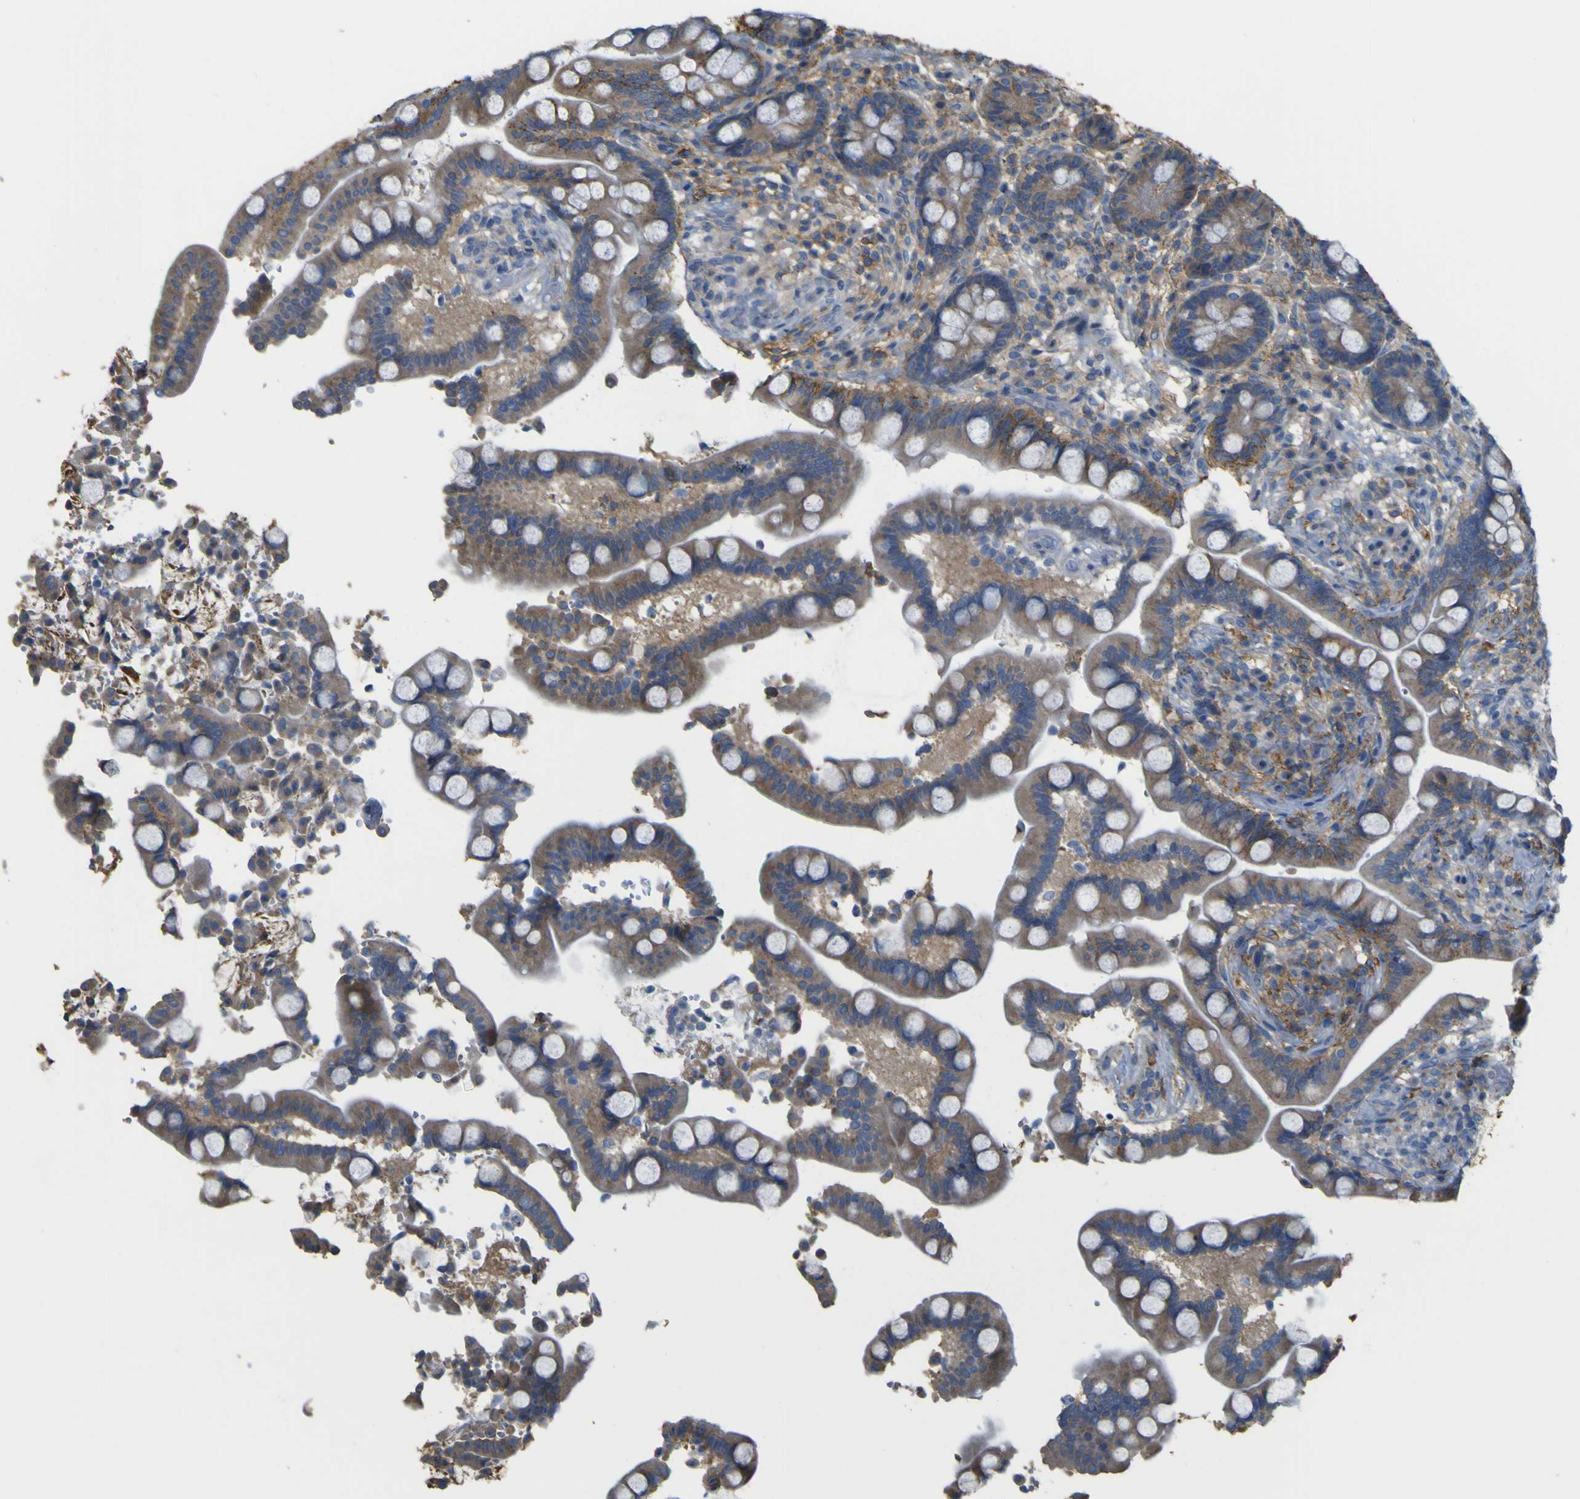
{"staining": {"intensity": "negative", "quantity": "none", "location": "none"}, "tissue": "colon", "cell_type": "Endothelial cells", "image_type": "normal", "snomed": [{"axis": "morphology", "description": "Normal tissue, NOS"}, {"axis": "topography", "description": "Colon"}], "caption": "IHC photomicrograph of normal colon: colon stained with DAB displays no significant protein positivity in endothelial cells.", "gene": "MYEOV", "patient": {"sex": "male", "age": 73}}